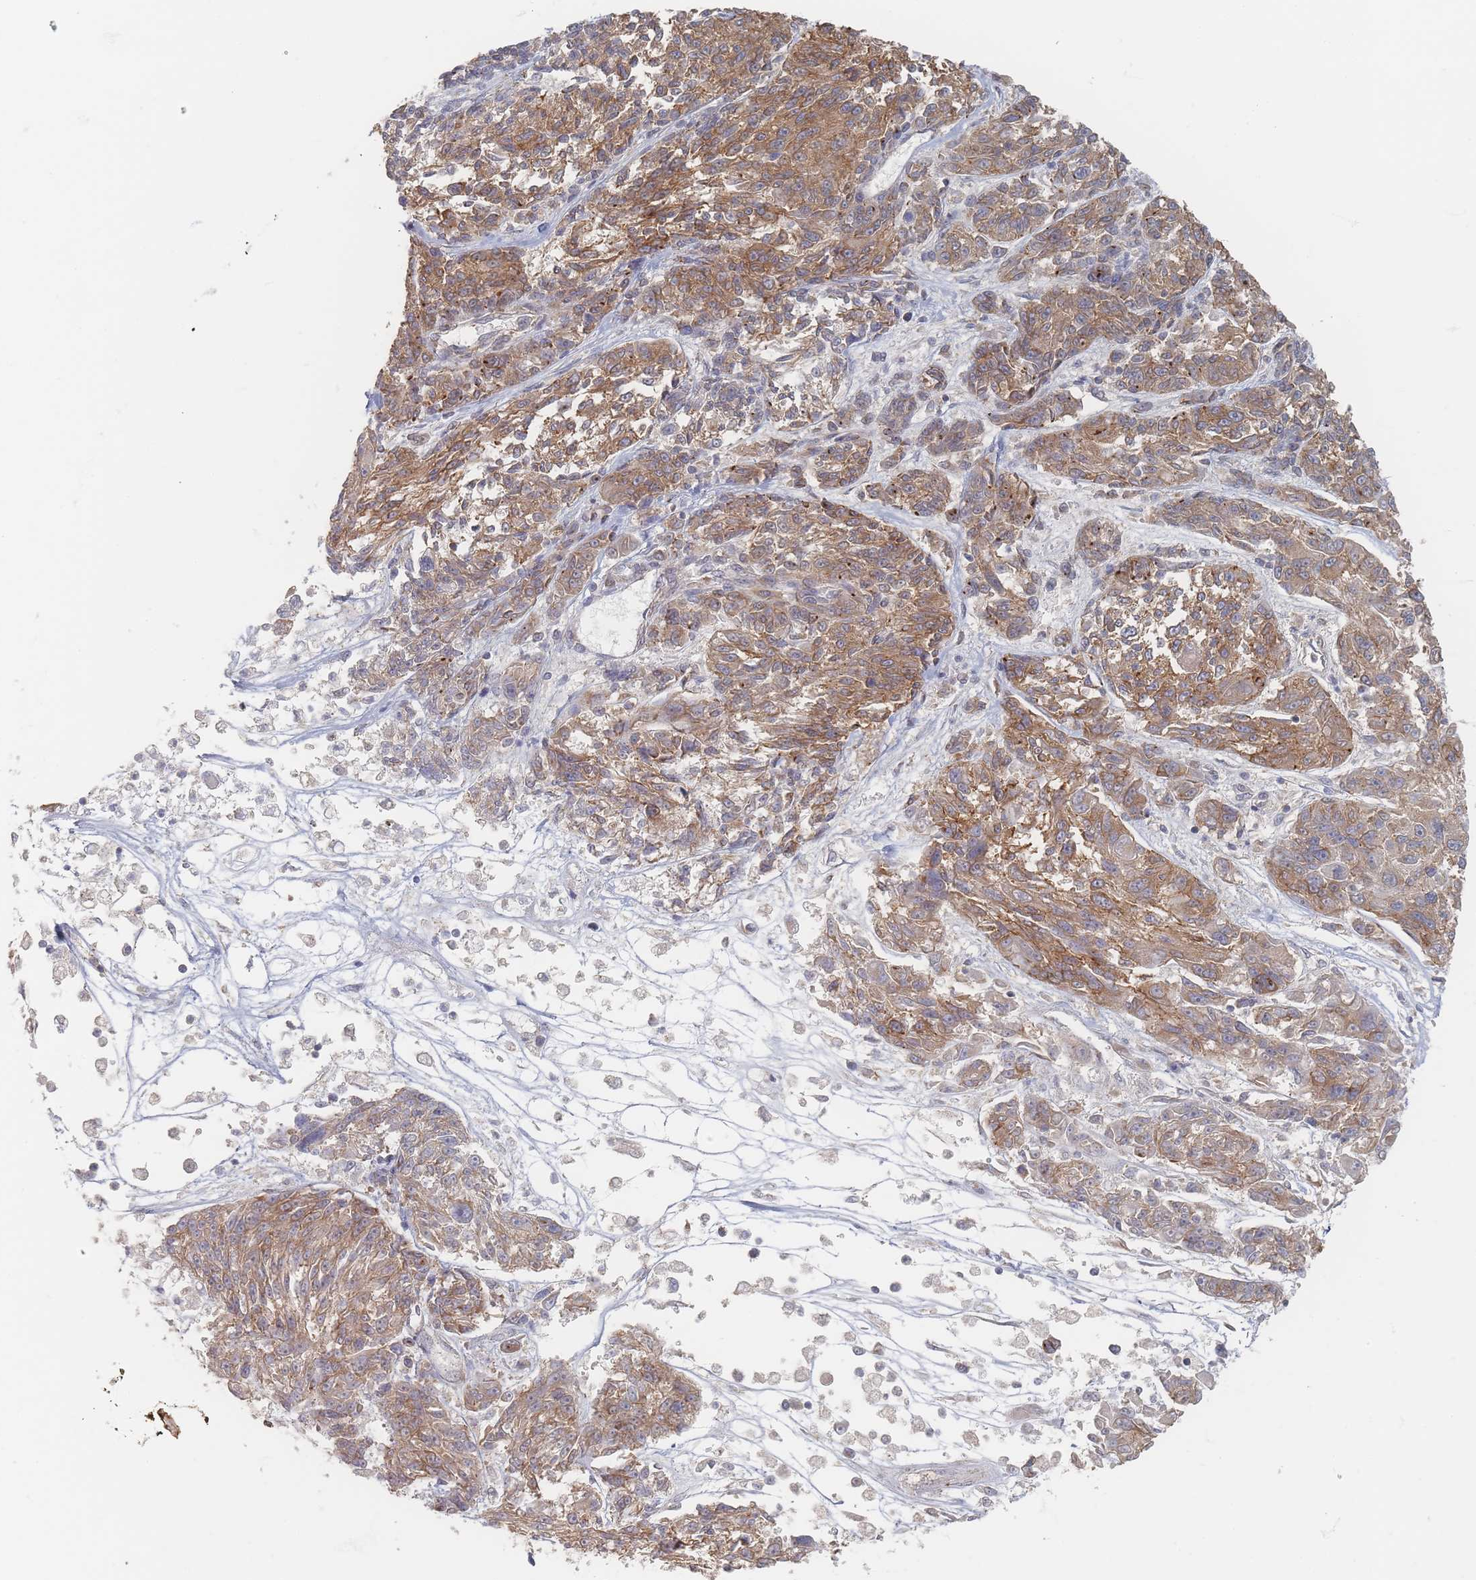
{"staining": {"intensity": "moderate", "quantity": ">75%", "location": "cytoplasmic/membranous"}, "tissue": "melanoma", "cell_type": "Tumor cells", "image_type": "cancer", "snomed": [{"axis": "morphology", "description": "Malignant melanoma, NOS"}, {"axis": "topography", "description": "Skin"}], "caption": "Human malignant melanoma stained with a brown dye displays moderate cytoplasmic/membranous positive expression in about >75% of tumor cells.", "gene": "GLE1", "patient": {"sex": "male", "age": 53}}